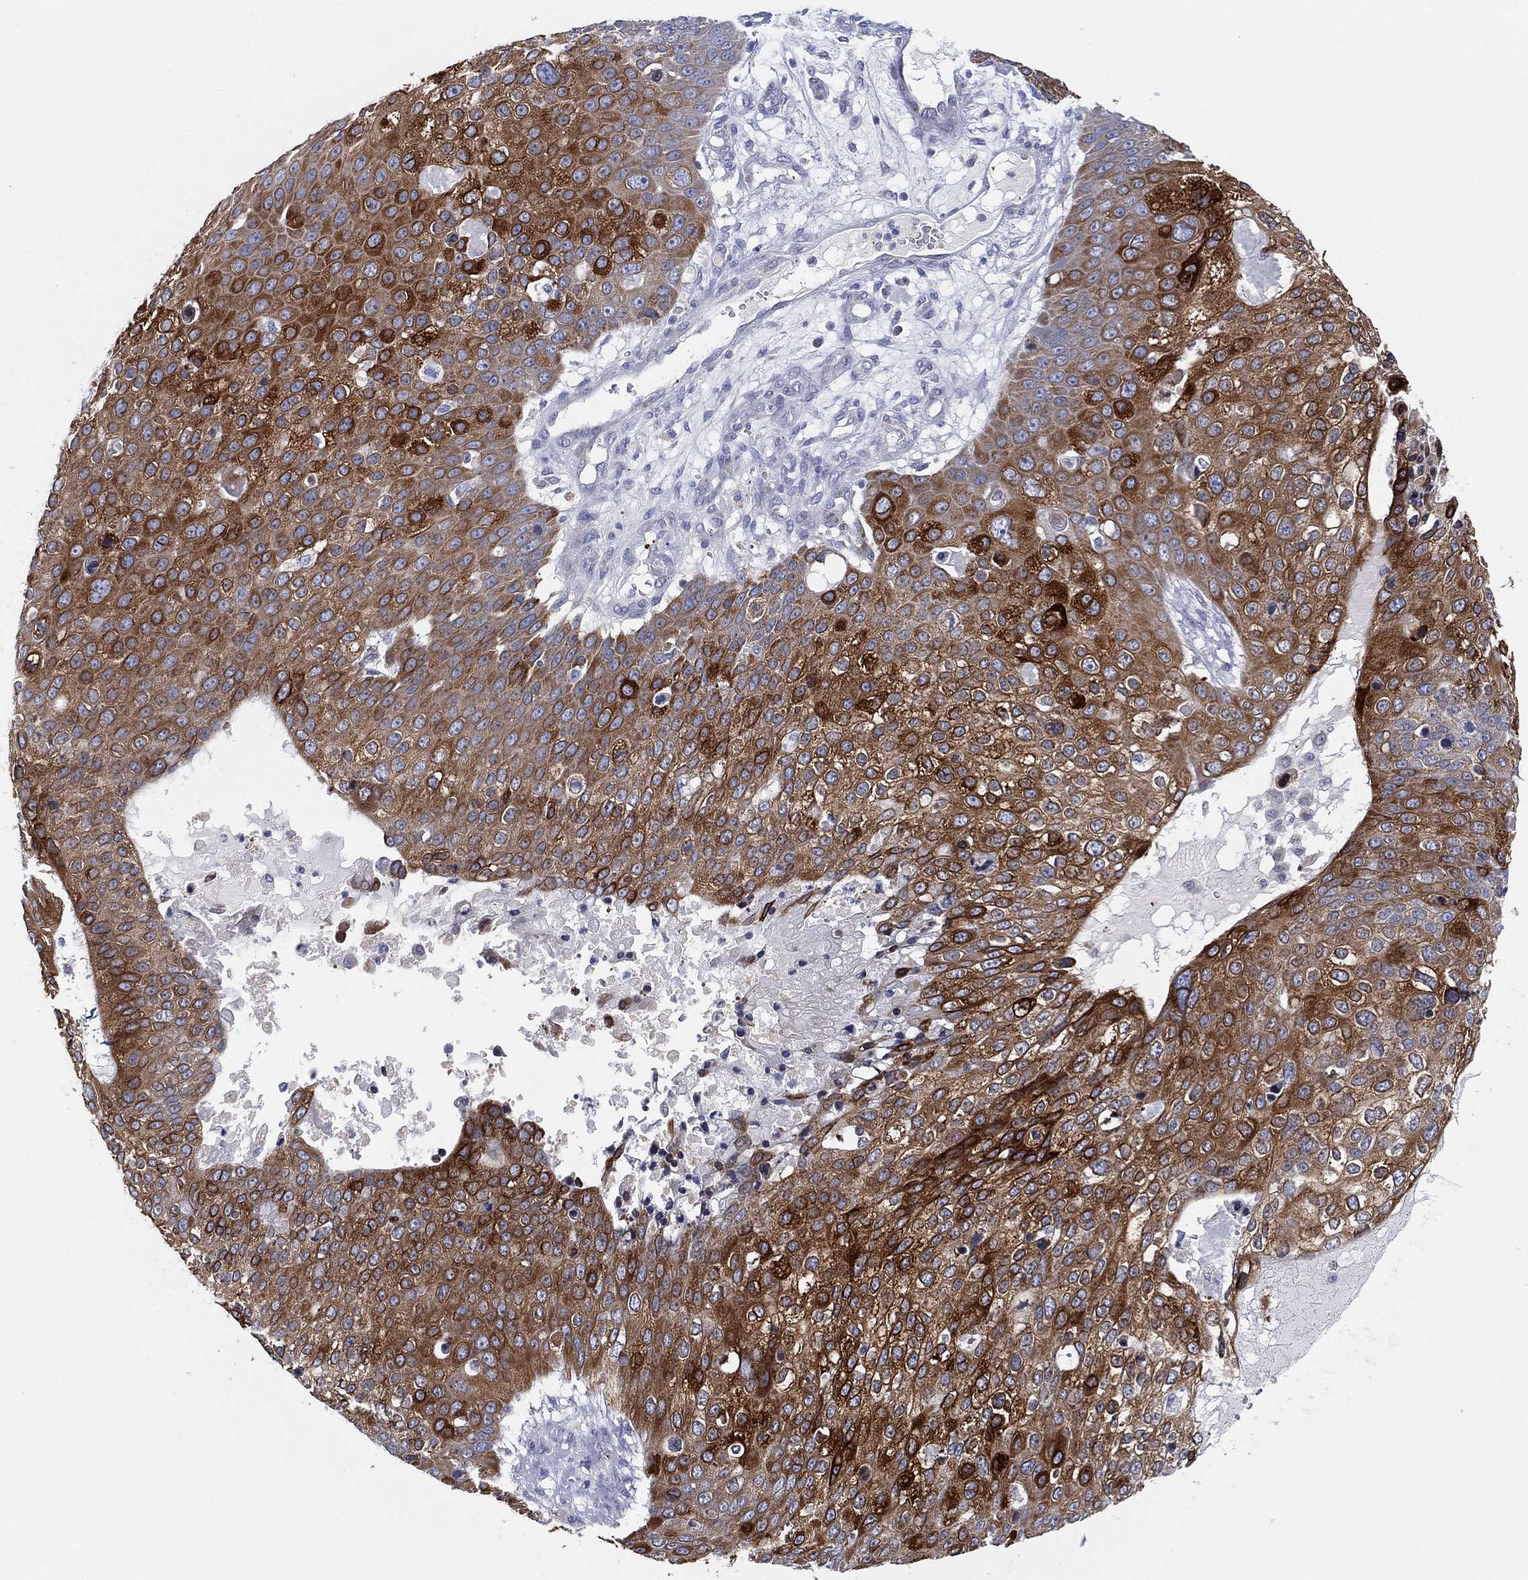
{"staining": {"intensity": "strong", "quantity": ">75%", "location": "cytoplasmic/membranous"}, "tissue": "skin cancer", "cell_type": "Tumor cells", "image_type": "cancer", "snomed": [{"axis": "morphology", "description": "Squamous cell carcinoma, NOS"}, {"axis": "topography", "description": "Skin"}], "caption": "Skin cancer (squamous cell carcinoma) tissue shows strong cytoplasmic/membranous positivity in about >75% of tumor cells The staining is performed using DAB brown chromogen to label protein expression. The nuclei are counter-stained blue using hematoxylin.", "gene": "TMEM40", "patient": {"sex": "male", "age": 71}}